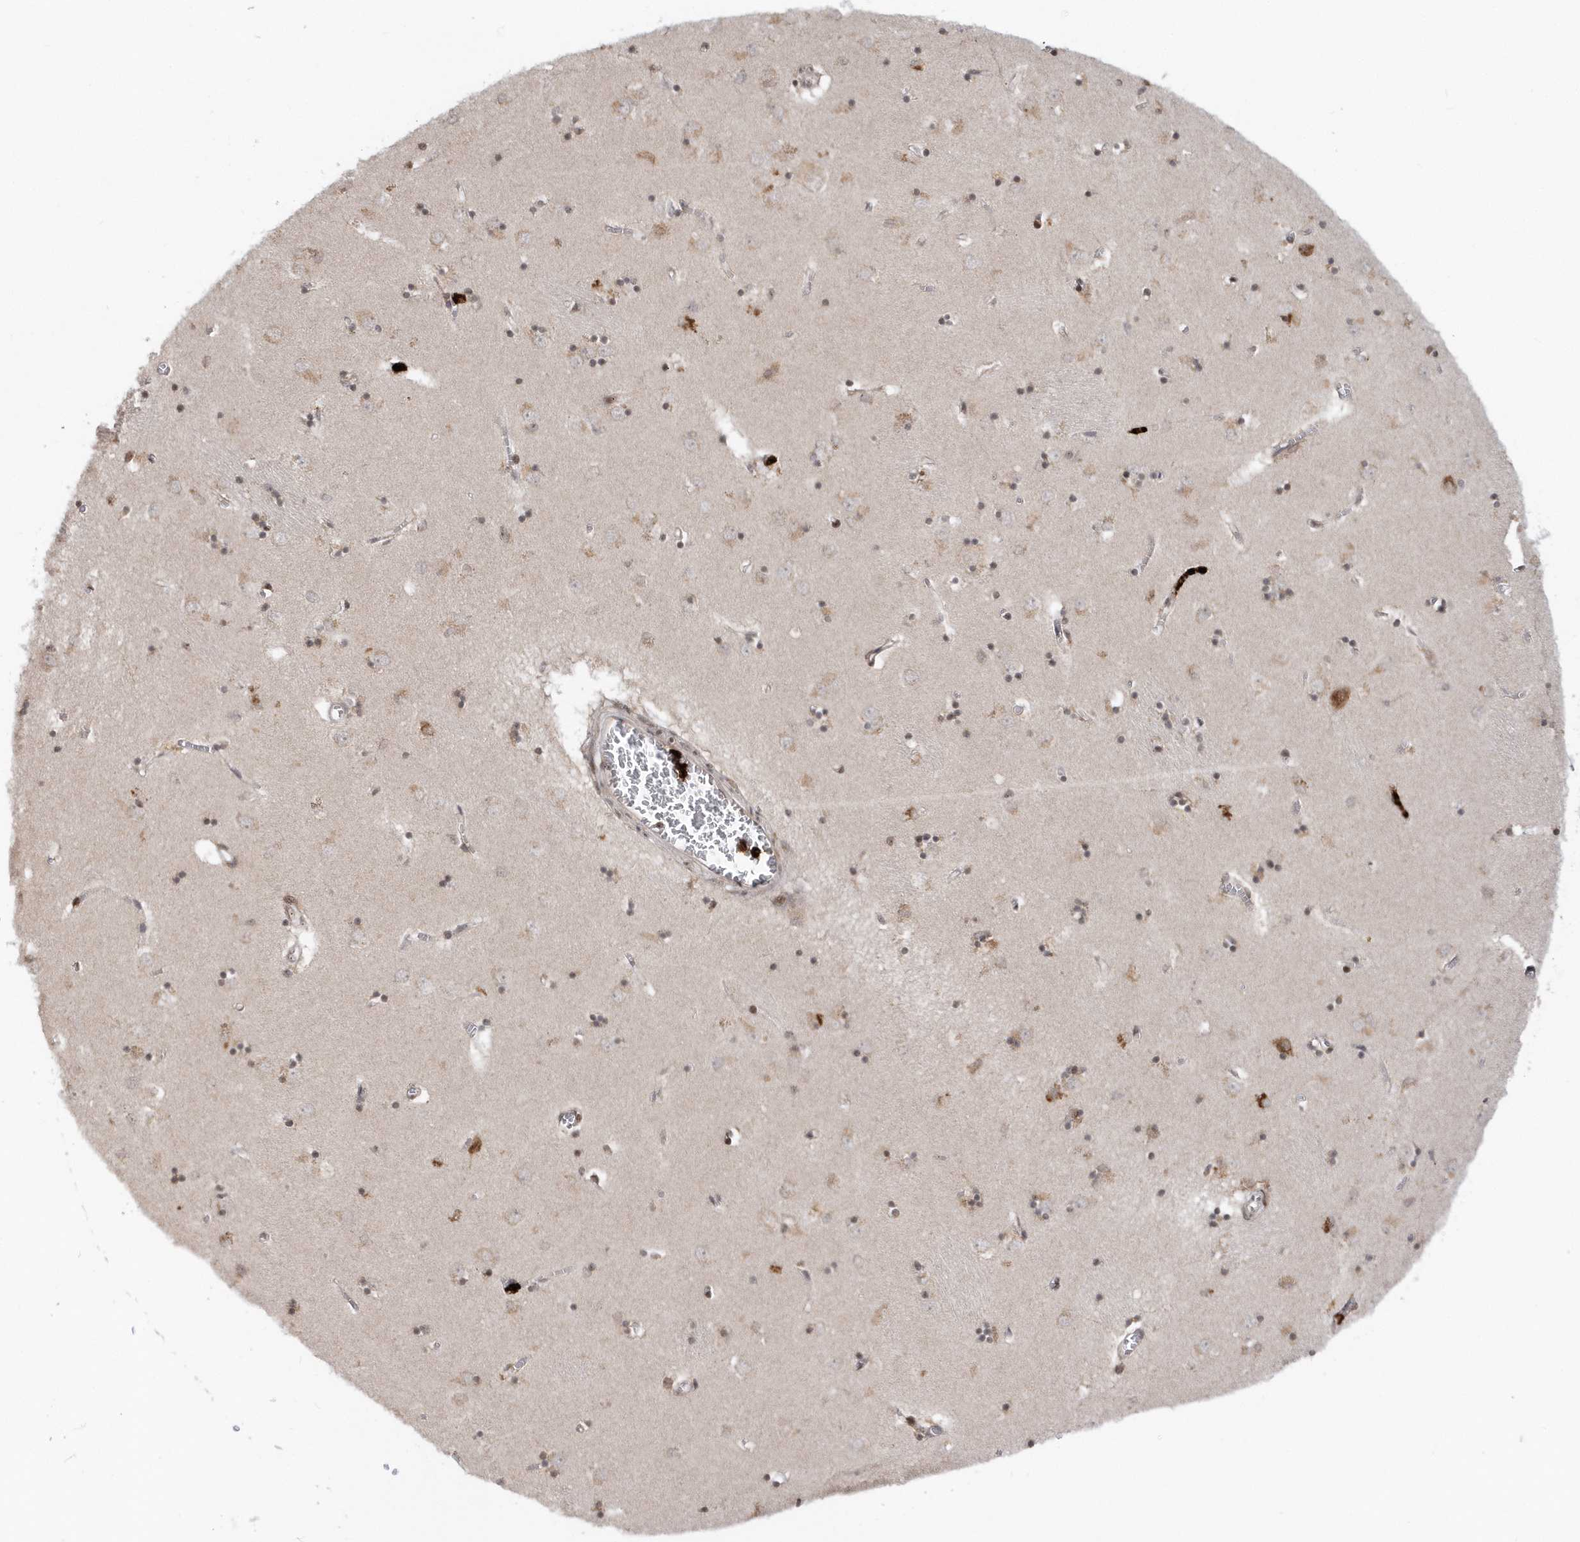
{"staining": {"intensity": "moderate", "quantity": "25%-75%", "location": "nuclear"}, "tissue": "caudate", "cell_type": "Glial cells", "image_type": "normal", "snomed": [{"axis": "morphology", "description": "Normal tissue, NOS"}, {"axis": "topography", "description": "Lateral ventricle wall"}], "caption": "Immunohistochemical staining of unremarkable caudate exhibits moderate nuclear protein positivity in about 25%-75% of glial cells.", "gene": "SOWAHB", "patient": {"sex": "male", "age": 70}}